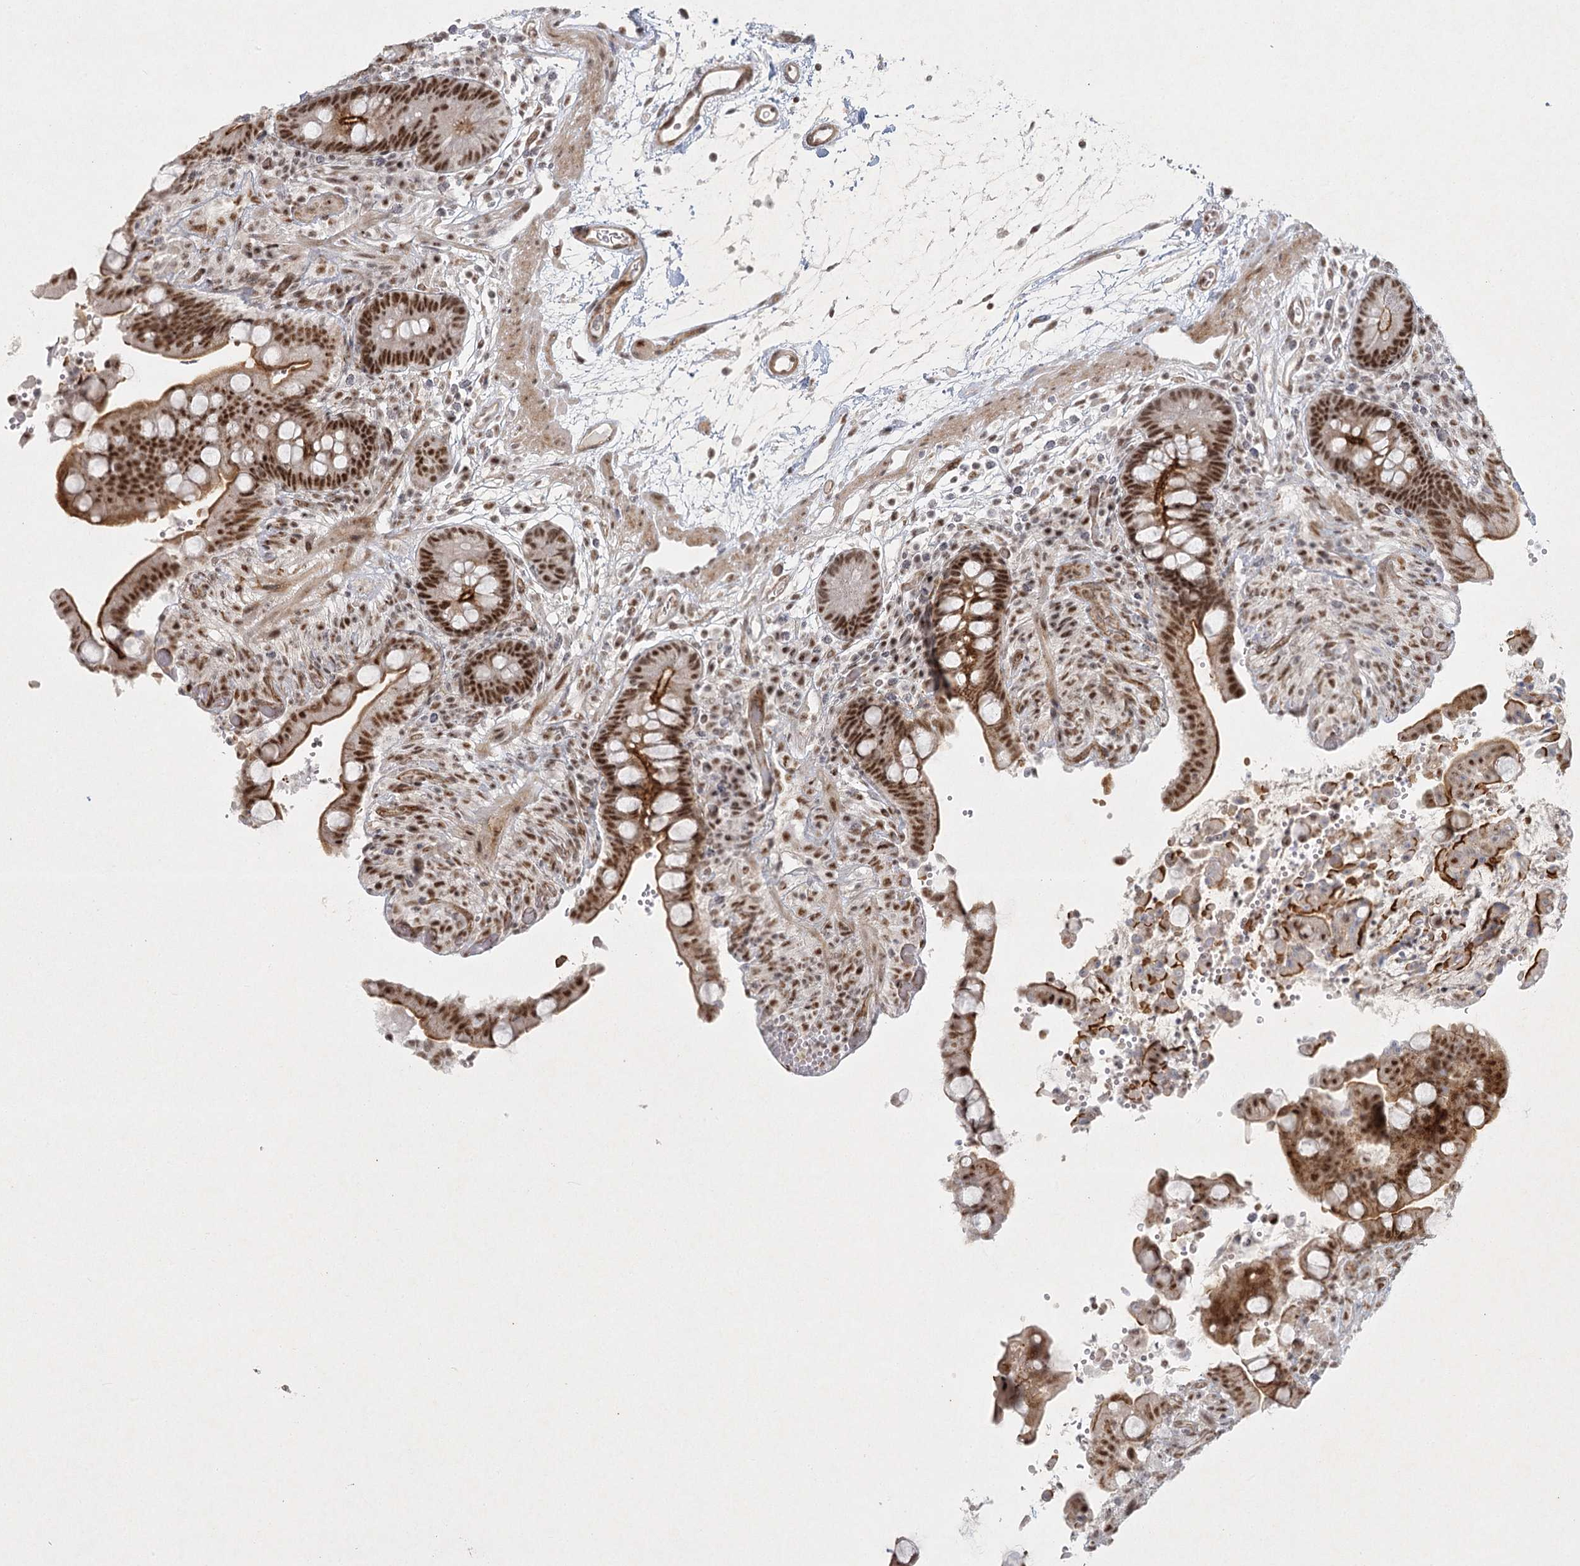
{"staining": {"intensity": "strong", "quantity": ">75%", "location": "cytoplasmic/membranous,nuclear"}, "tissue": "colon", "cell_type": "Endothelial cells", "image_type": "normal", "snomed": [{"axis": "morphology", "description": "Normal tissue, NOS"}, {"axis": "topography", "description": "Colon"}], "caption": "IHC micrograph of unremarkable colon: colon stained using IHC reveals high levels of strong protein expression localized specifically in the cytoplasmic/membranous,nuclear of endothelial cells, appearing as a cytoplasmic/membranous,nuclear brown color.", "gene": "U2SURP", "patient": {"sex": "male", "age": 73}}